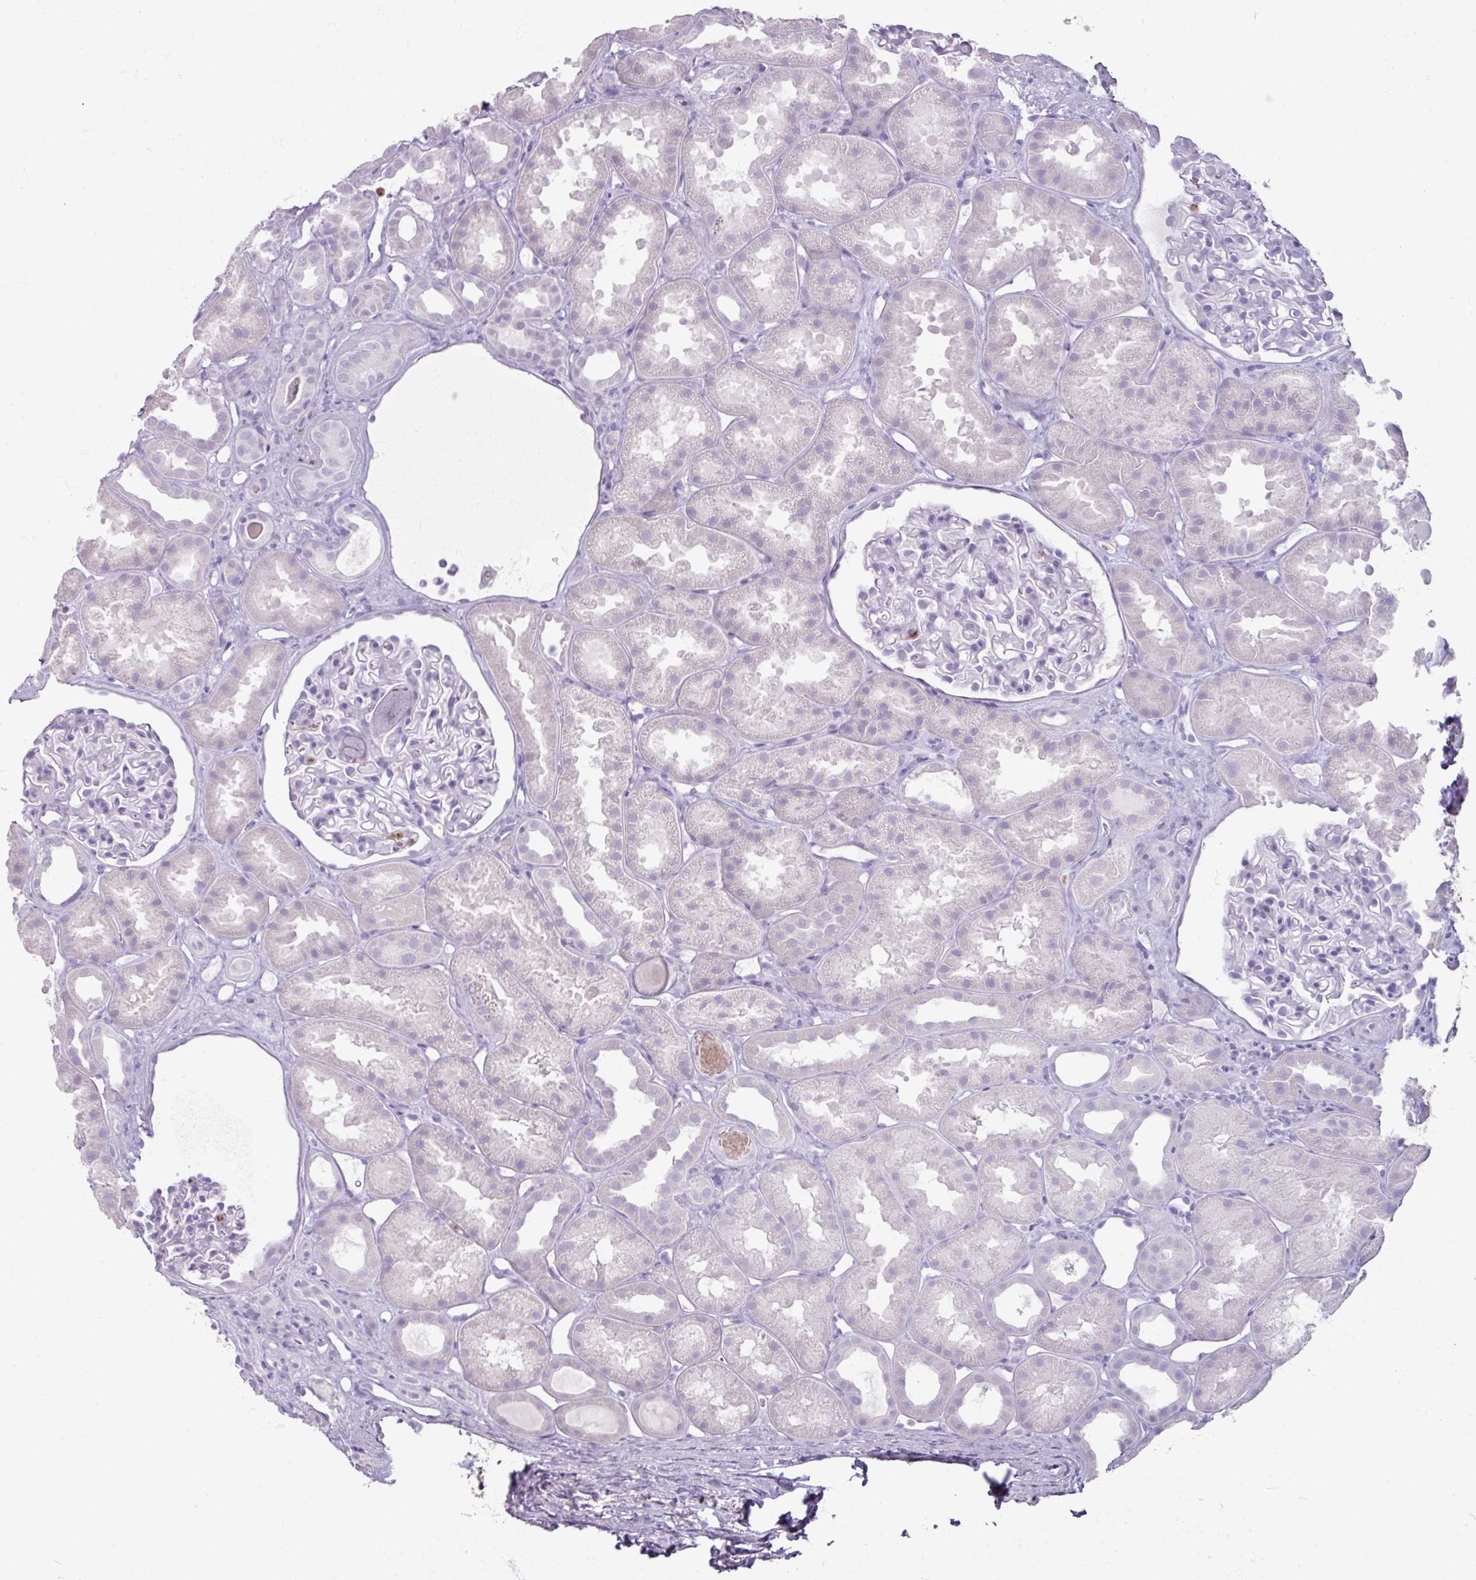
{"staining": {"intensity": "negative", "quantity": "none", "location": "none"}, "tissue": "kidney", "cell_type": "Cells in glomeruli", "image_type": "normal", "snomed": [{"axis": "morphology", "description": "Normal tissue, NOS"}, {"axis": "topography", "description": "Kidney"}], "caption": "The image demonstrates no staining of cells in glomeruli in normal kidney. (DAB (3,3'-diaminobenzidine) immunohistochemistry (IHC) visualized using brightfield microscopy, high magnification).", "gene": "ARG1", "patient": {"sex": "male", "age": 61}}